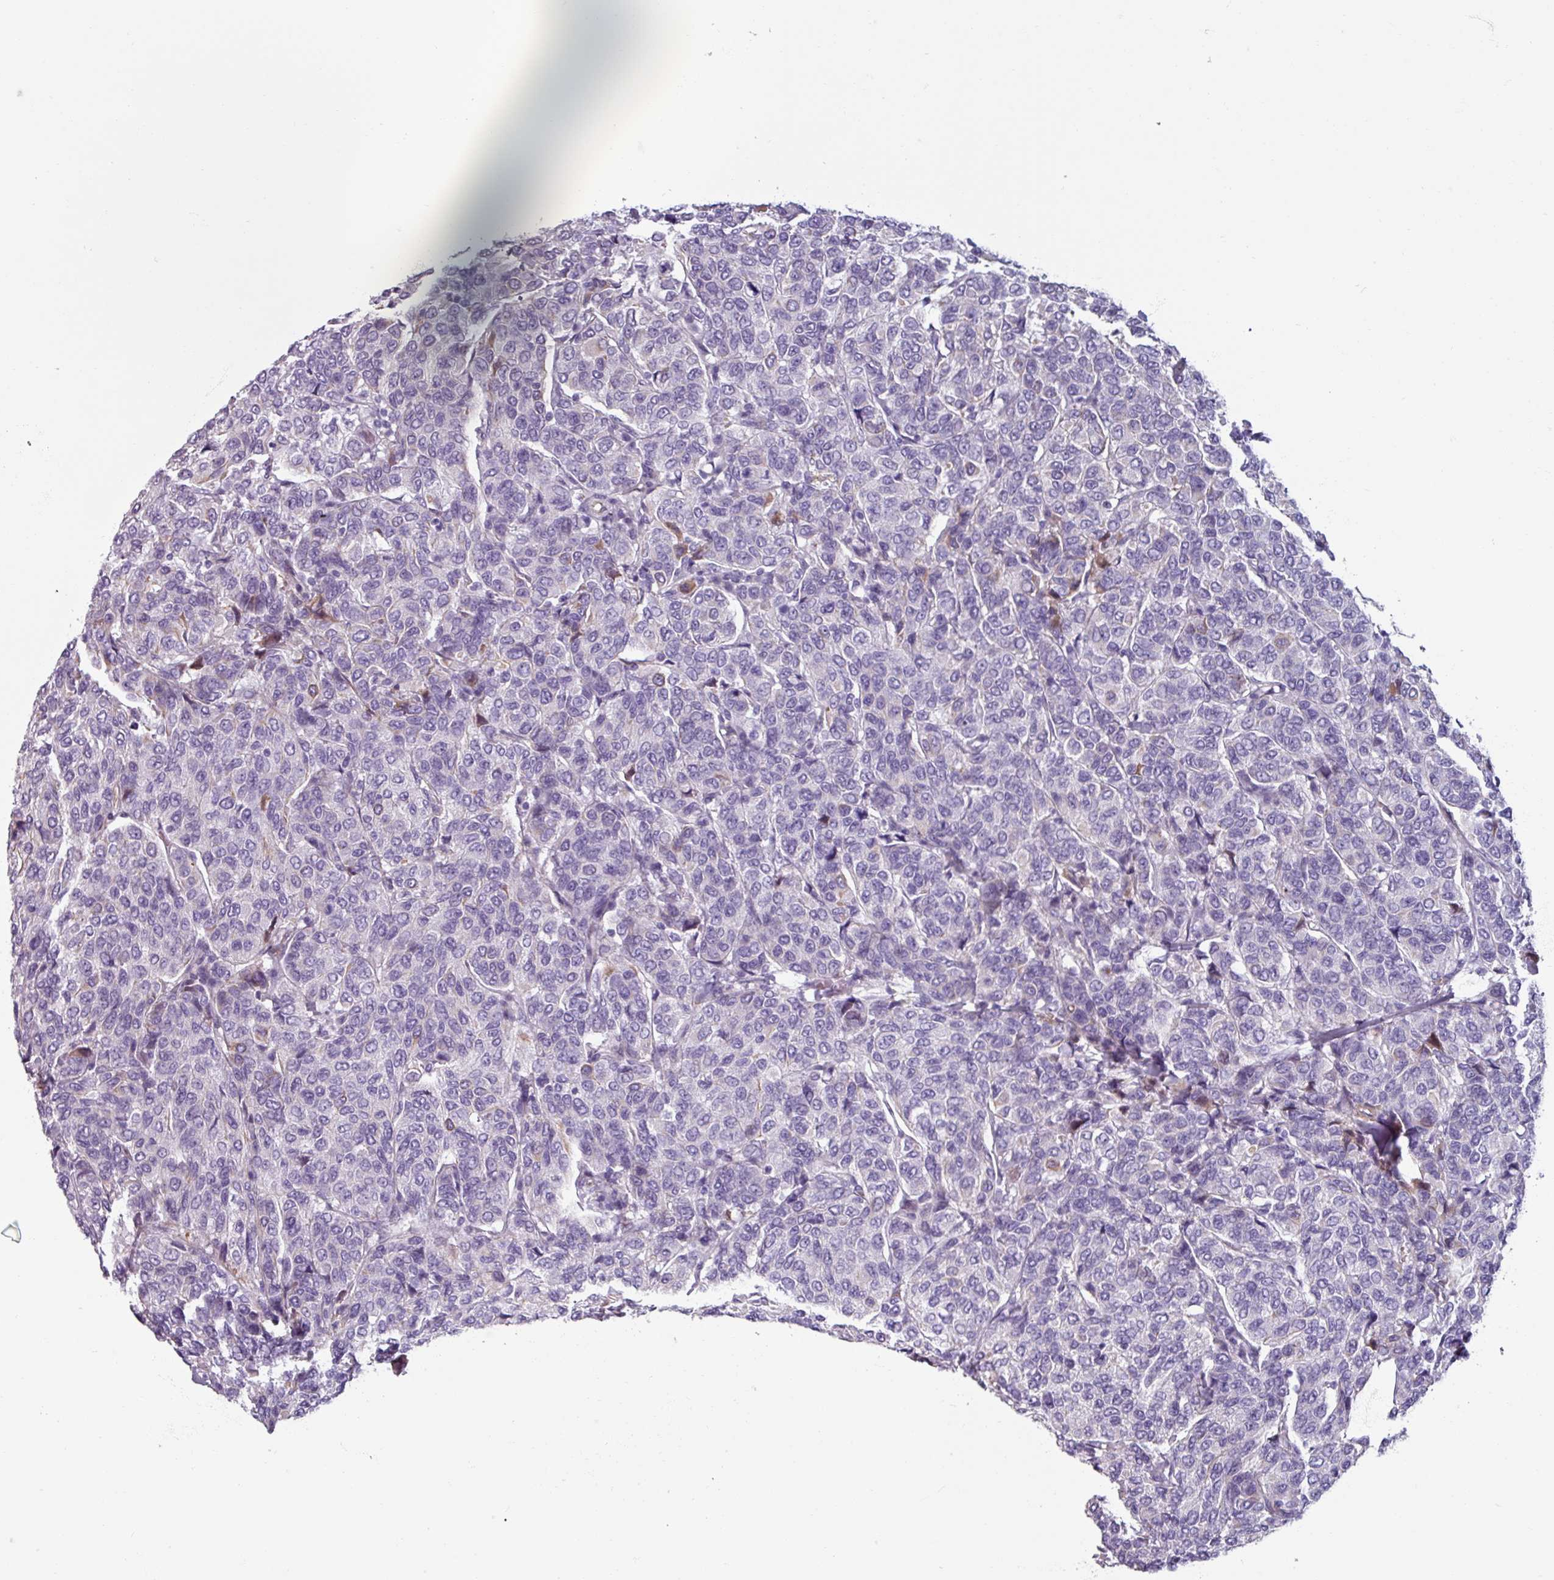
{"staining": {"intensity": "negative", "quantity": "none", "location": "none"}, "tissue": "breast cancer", "cell_type": "Tumor cells", "image_type": "cancer", "snomed": [{"axis": "morphology", "description": "Duct carcinoma"}, {"axis": "topography", "description": "Breast"}], "caption": "High power microscopy image of an immunohistochemistry photomicrograph of breast cancer, revealing no significant positivity in tumor cells.", "gene": "SPESP1", "patient": {"sex": "female", "age": 55}}